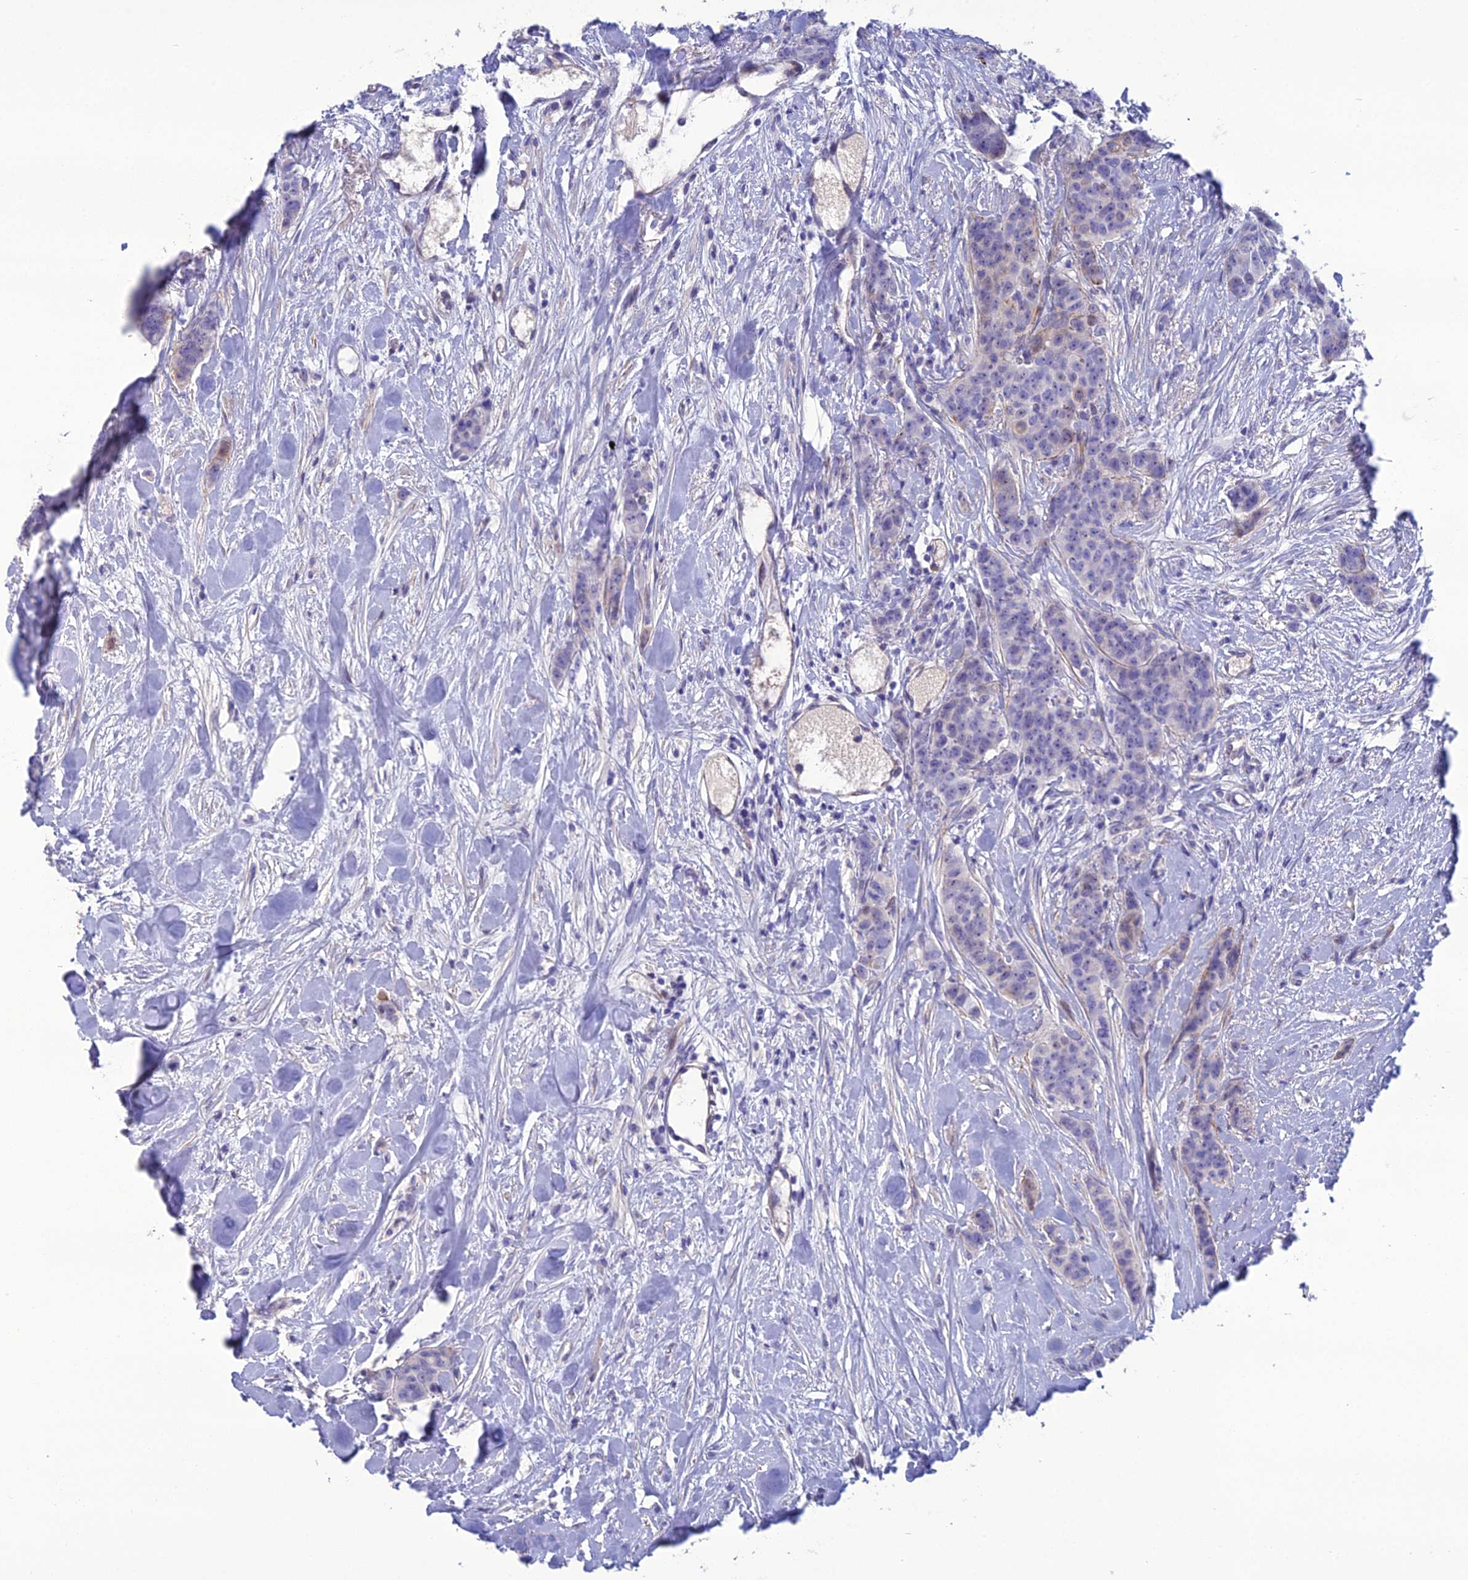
{"staining": {"intensity": "negative", "quantity": "none", "location": "none"}, "tissue": "breast cancer", "cell_type": "Tumor cells", "image_type": "cancer", "snomed": [{"axis": "morphology", "description": "Duct carcinoma"}, {"axis": "topography", "description": "Breast"}], "caption": "Immunohistochemistry (IHC) of breast cancer shows no expression in tumor cells.", "gene": "OR56B1", "patient": {"sex": "female", "age": 40}}